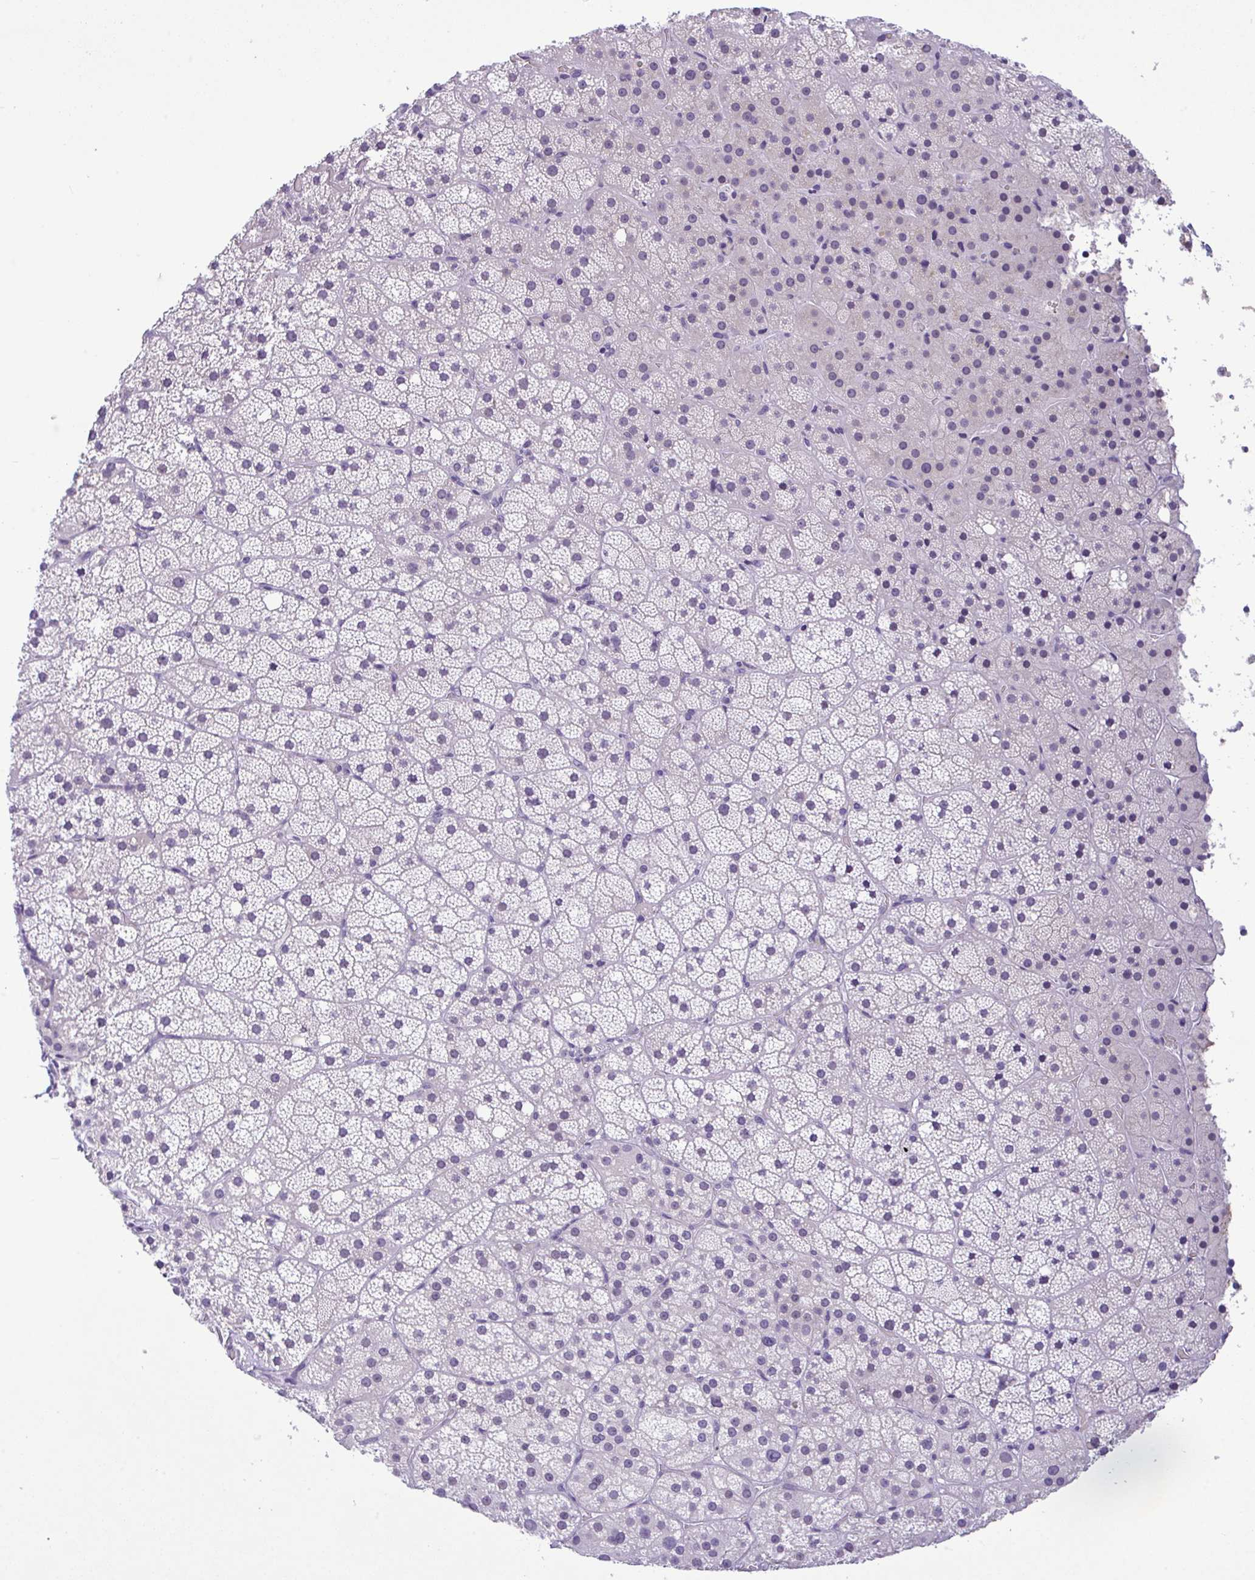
{"staining": {"intensity": "negative", "quantity": "none", "location": "none"}, "tissue": "adrenal gland", "cell_type": "Glandular cells", "image_type": "normal", "snomed": [{"axis": "morphology", "description": "Normal tissue, NOS"}, {"axis": "topography", "description": "Adrenal gland"}], "caption": "Immunohistochemistry of unremarkable adrenal gland shows no expression in glandular cells. Nuclei are stained in blue.", "gene": "YBX2", "patient": {"sex": "male", "age": 53}}